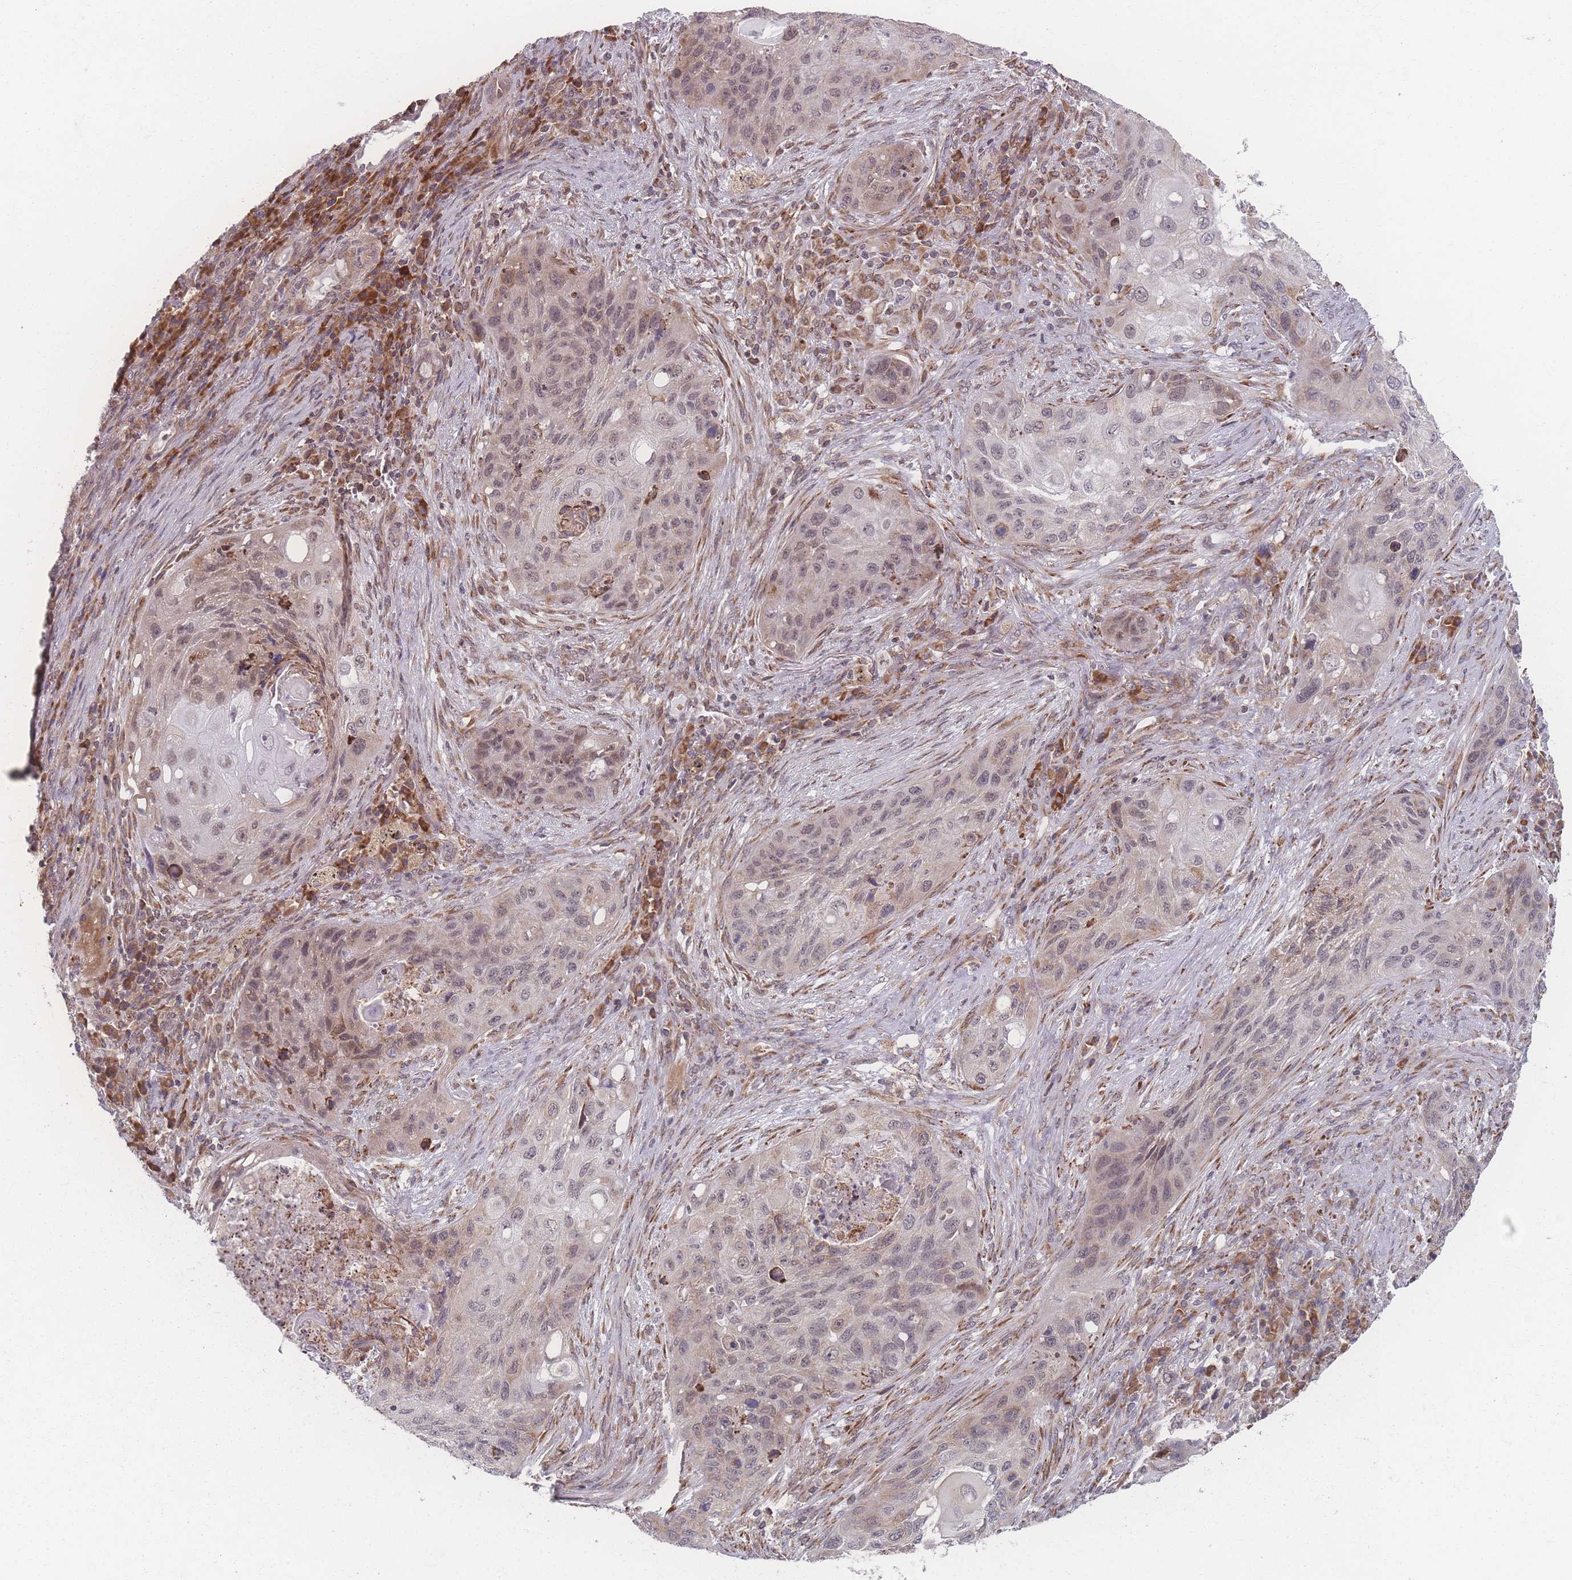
{"staining": {"intensity": "weak", "quantity": "<25%", "location": "cytoplasmic/membranous,nuclear"}, "tissue": "lung cancer", "cell_type": "Tumor cells", "image_type": "cancer", "snomed": [{"axis": "morphology", "description": "Squamous cell carcinoma, NOS"}, {"axis": "topography", "description": "Lung"}], "caption": "Immunohistochemistry (IHC) of human lung cancer (squamous cell carcinoma) exhibits no expression in tumor cells. (DAB immunohistochemistry visualized using brightfield microscopy, high magnification).", "gene": "ZC3H13", "patient": {"sex": "female", "age": 63}}